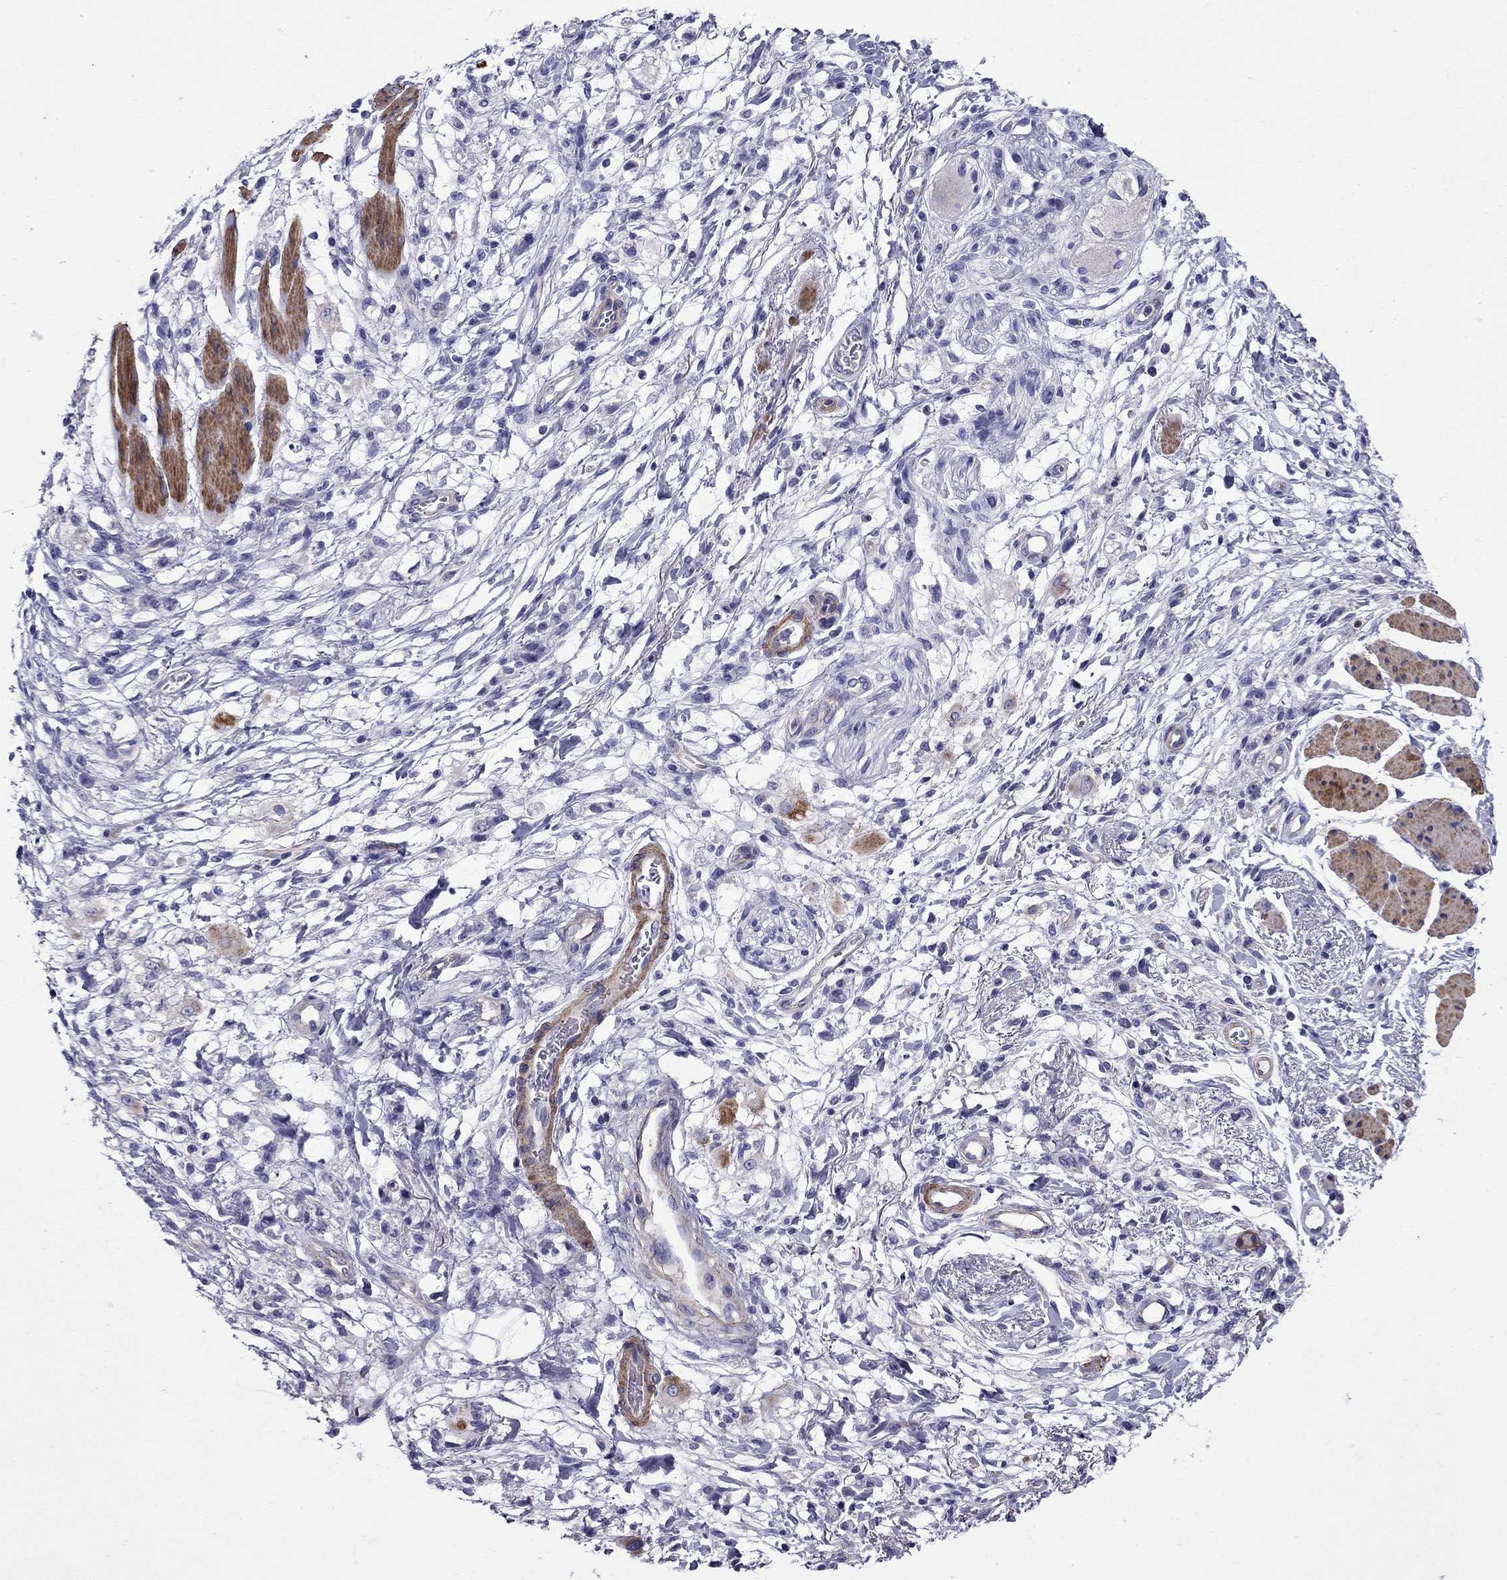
{"staining": {"intensity": "weak", "quantity": "<25%", "location": "cytoplasmic/membranous"}, "tissue": "stomach cancer", "cell_type": "Tumor cells", "image_type": "cancer", "snomed": [{"axis": "morphology", "description": "Adenocarcinoma, NOS"}, {"axis": "topography", "description": "Stomach"}], "caption": "Immunohistochemistry micrograph of adenocarcinoma (stomach) stained for a protein (brown), which shows no positivity in tumor cells.", "gene": "GPR50", "patient": {"sex": "female", "age": 60}}